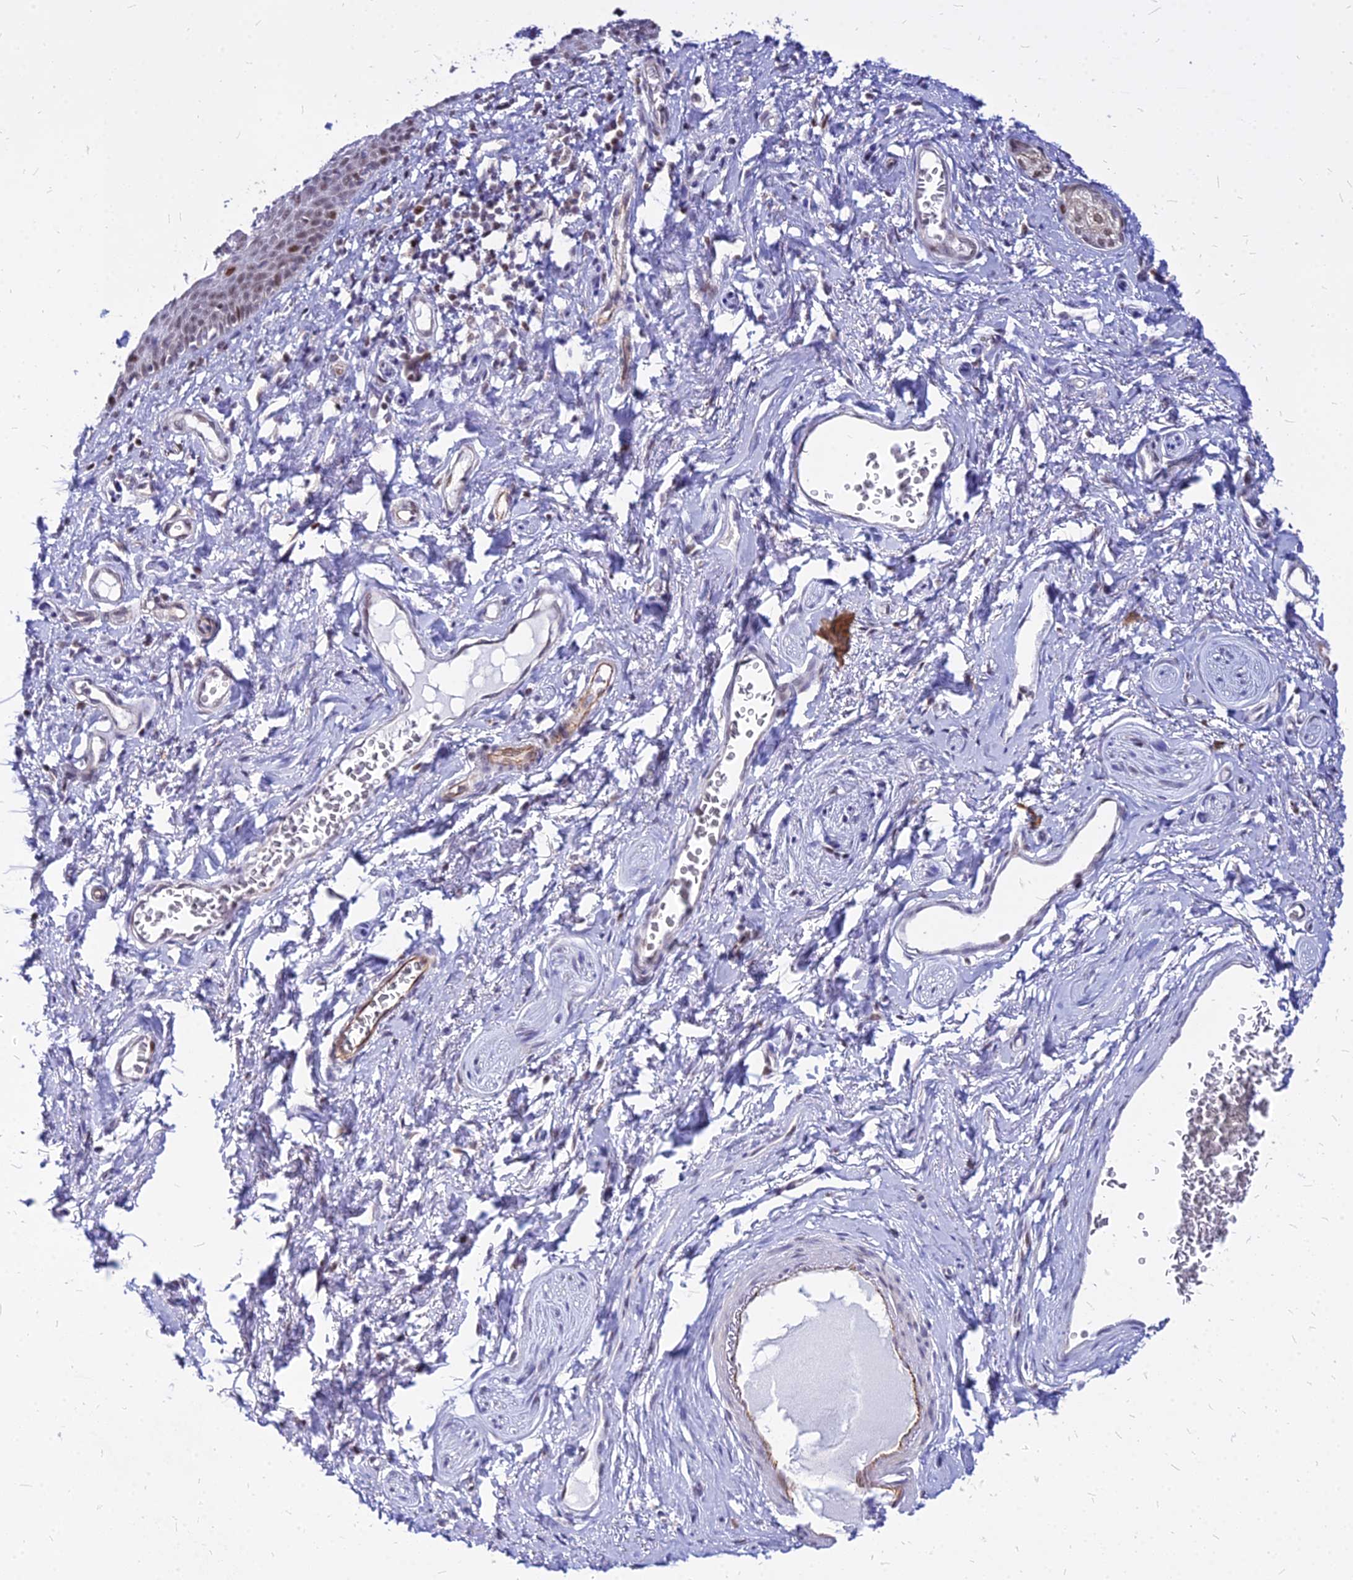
{"staining": {"intensity": "moderate", "quantity": "25%-75%", "location": "nuclear"}, "tissue": "skin", "cell_type": "Epidermal cells", "image_type": "normal", "snomed": [{"axis": "morphology", "description": "Normal tissue, NOS"}, {"axis": "topography", "description": "Vulva"}], "caption": "Immunohistochemical staining of unremarkable human skin exhibits medium levels of moderate nuclear staining in approximately 25%-75% of epidermal cells.", "gene": "FDX2", "patient": {"sex": "female", "age": 66}}